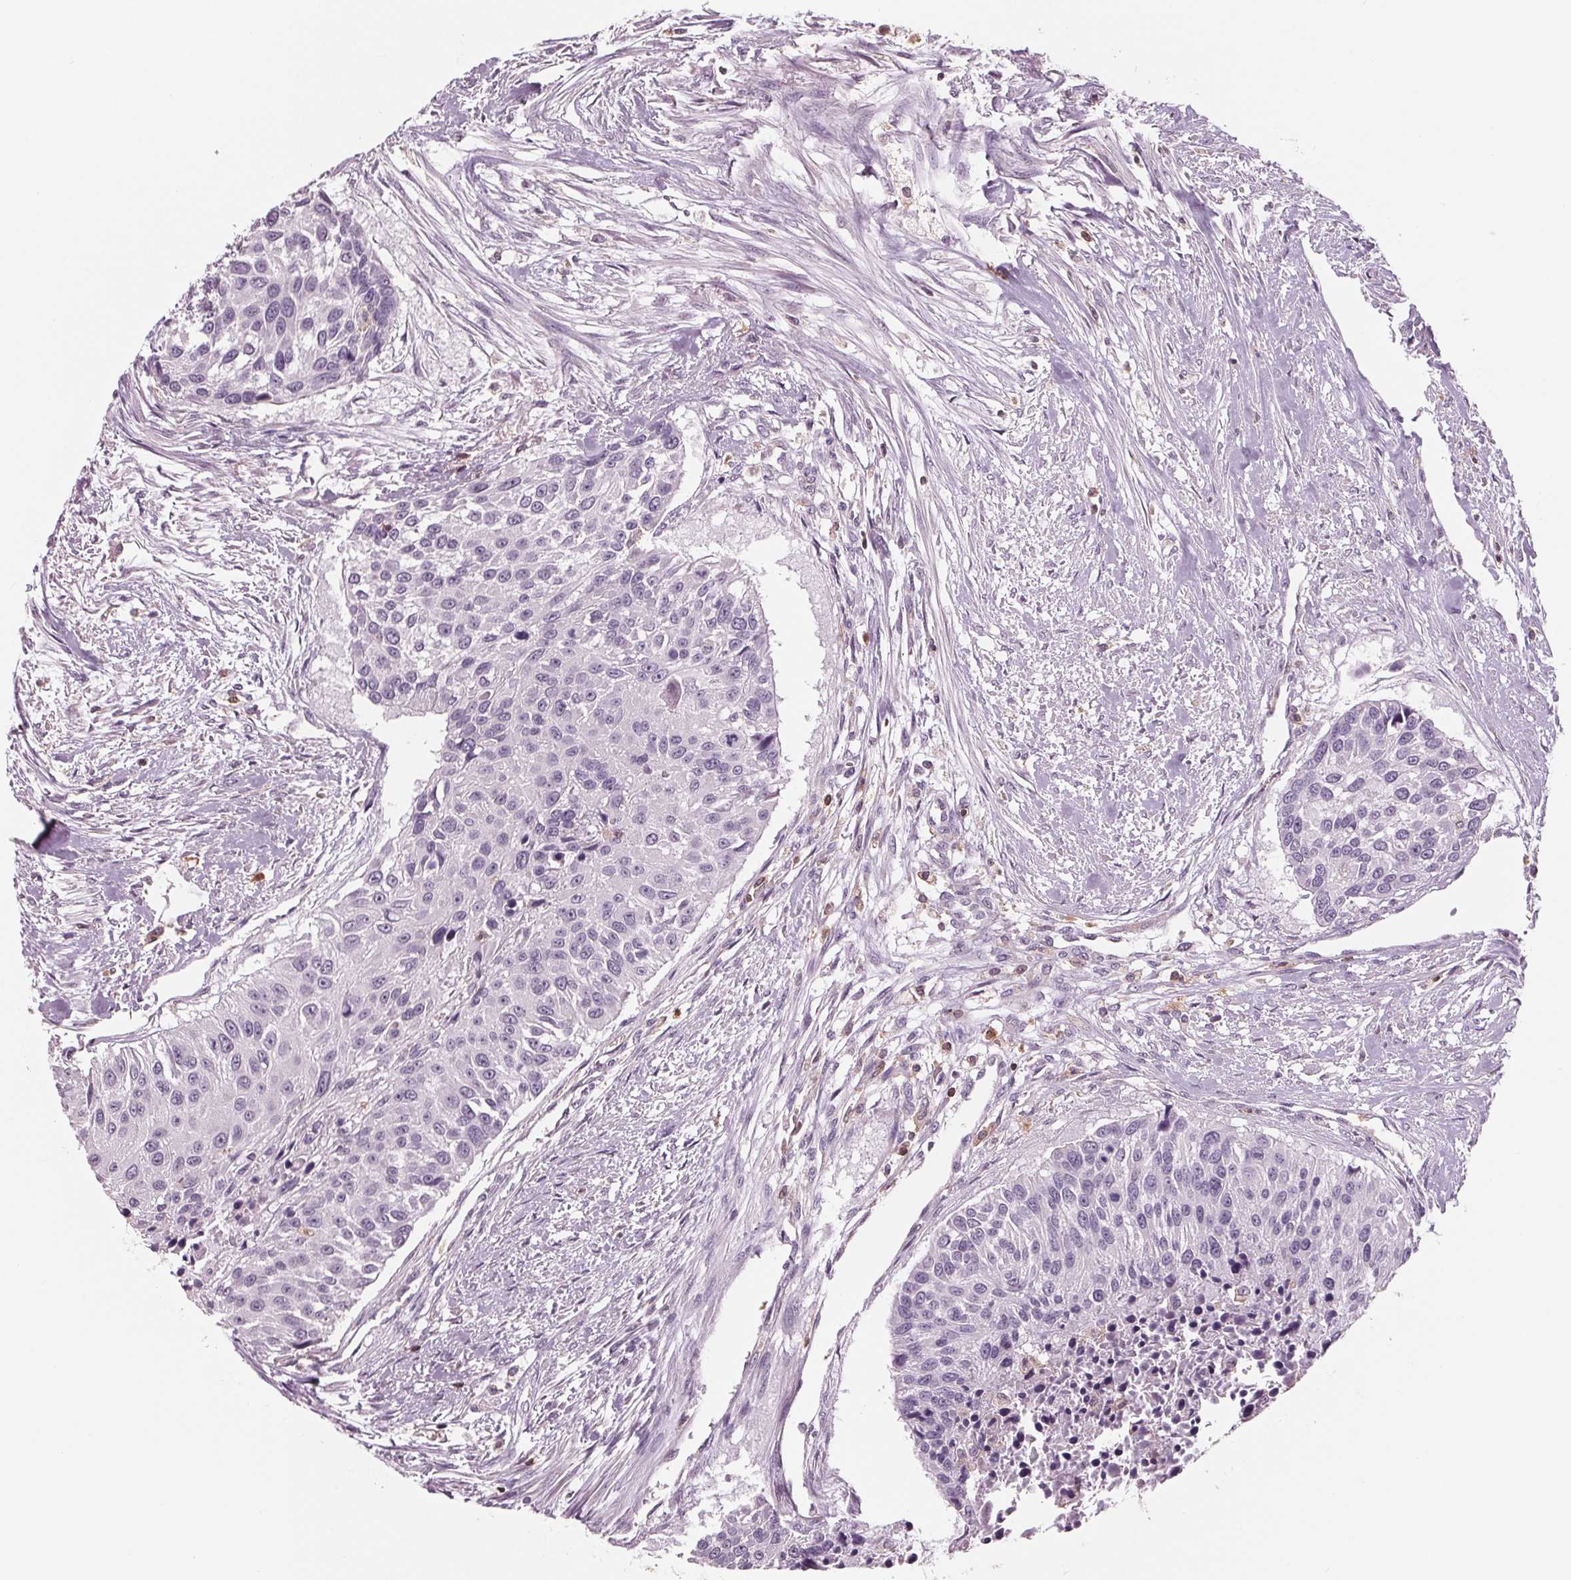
{"staining": {"intensity": "negative", "quantity": "none", "location": "none"}, "tissue": "urothelial cancer", "cell_type": "Tumor cells", "image_type": "cancer", "snomed": [{"axis": "morphology", "description": "Urothelial carcinoma, NOS"}, {"axis": "topography", "description": "Urinary bladder"}], "caption": "Transitional cell carcinoma was stained to show a protein in brown. There is no significant positivity in tumor cells.", "gene": "ARHGAP25", "patient": {"sex": "male", "age": 55}}